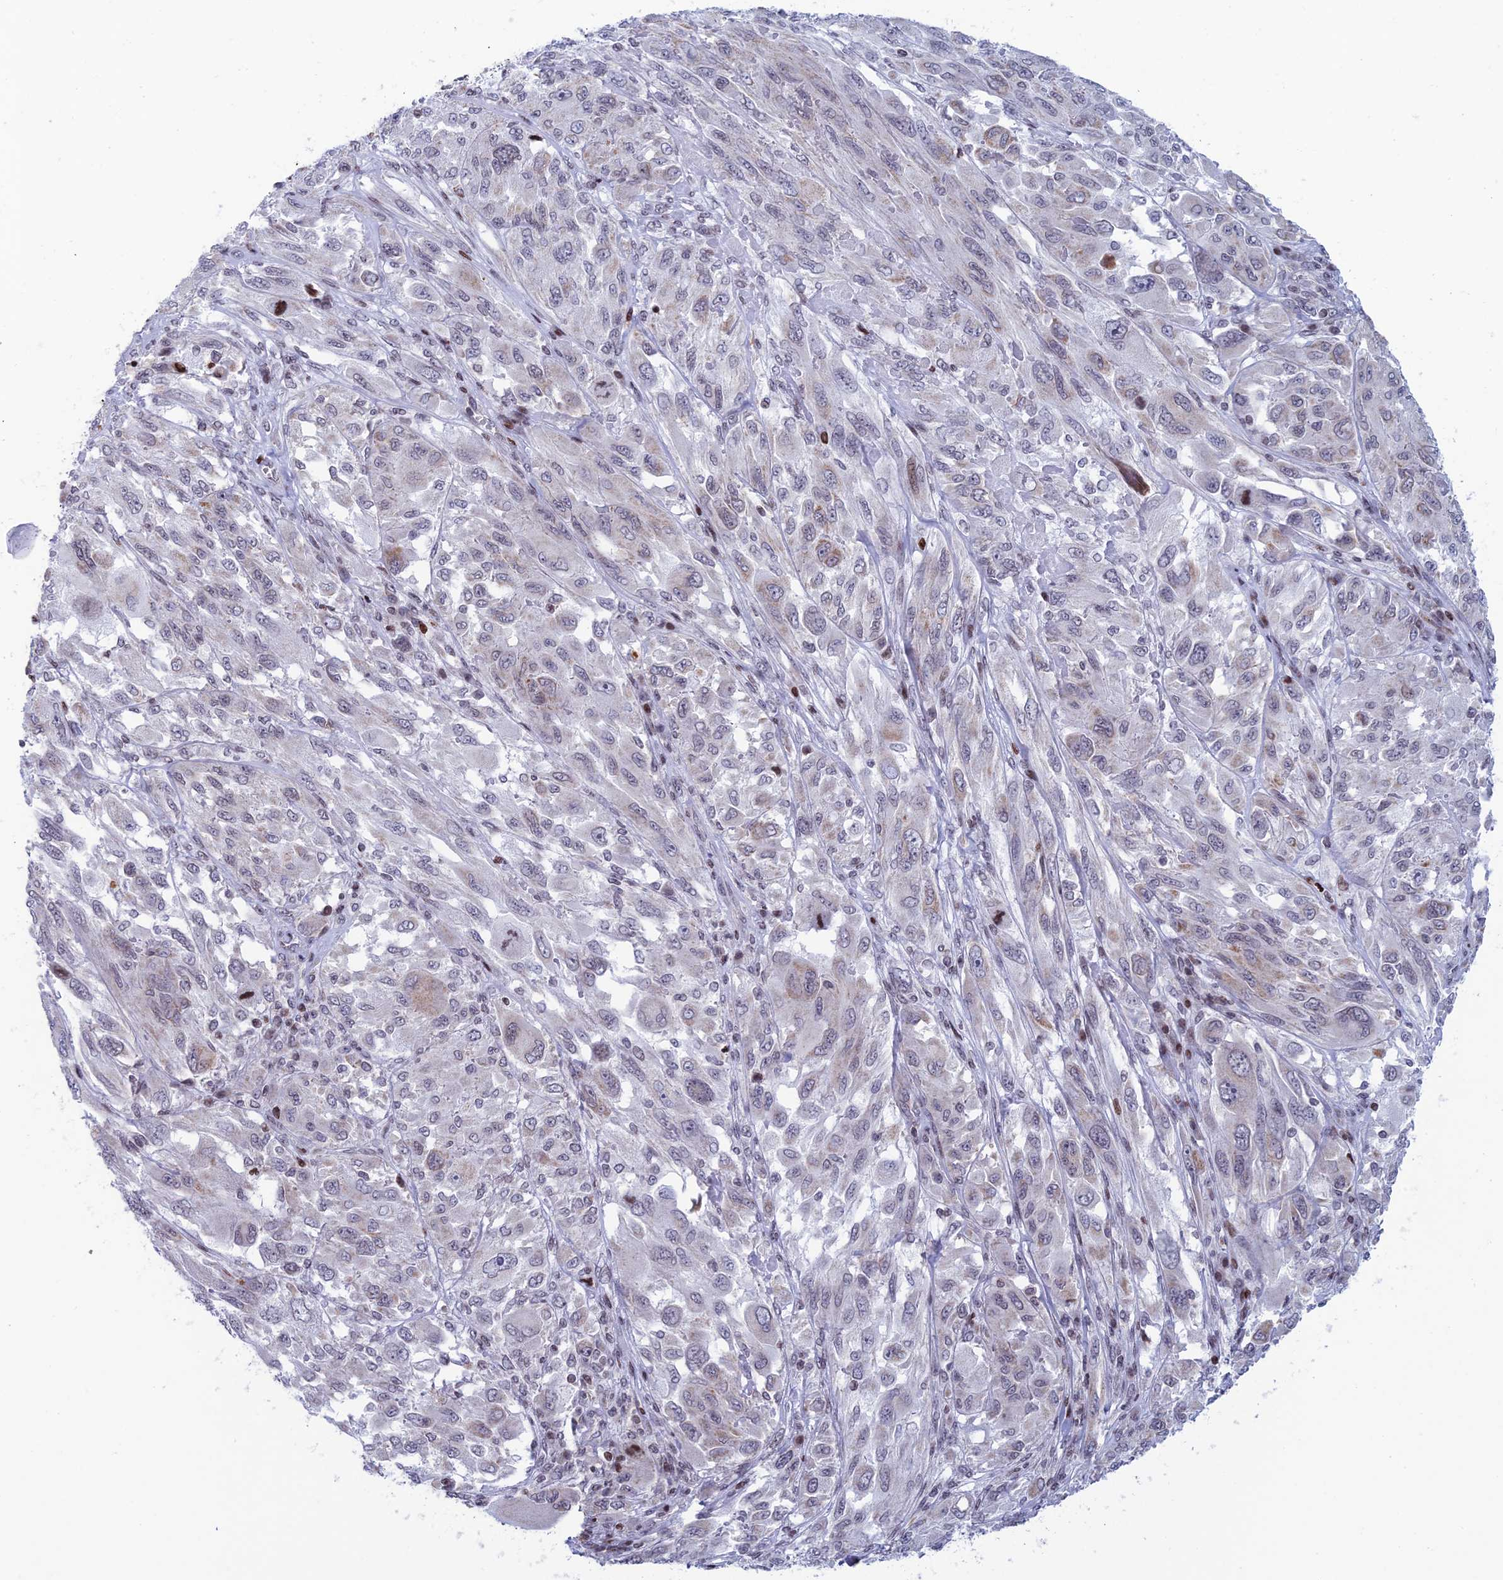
{"staining": {"intensity": "weak", "quantity": "<25%", "location": "cytoplasmic/membranous"}, "tissue": "melanoma", "cell_type": "Tumor cells", "image_type": "cancer", "snomed": [{"axis": "morphology", "description": "Malignant melanoma, NOS"}, {"axis": "topography", "description": "Skin"}], "caption": "Immunohistochemistry (IHC) micrograph of neoplastic tissue: melanoma stained with DAB (3,3'-diaminobenzidine) demonstrates no significant protein expression in tumor cells.", "gene": "AFF3", "patient": {"sex": "female", "age": 91}}